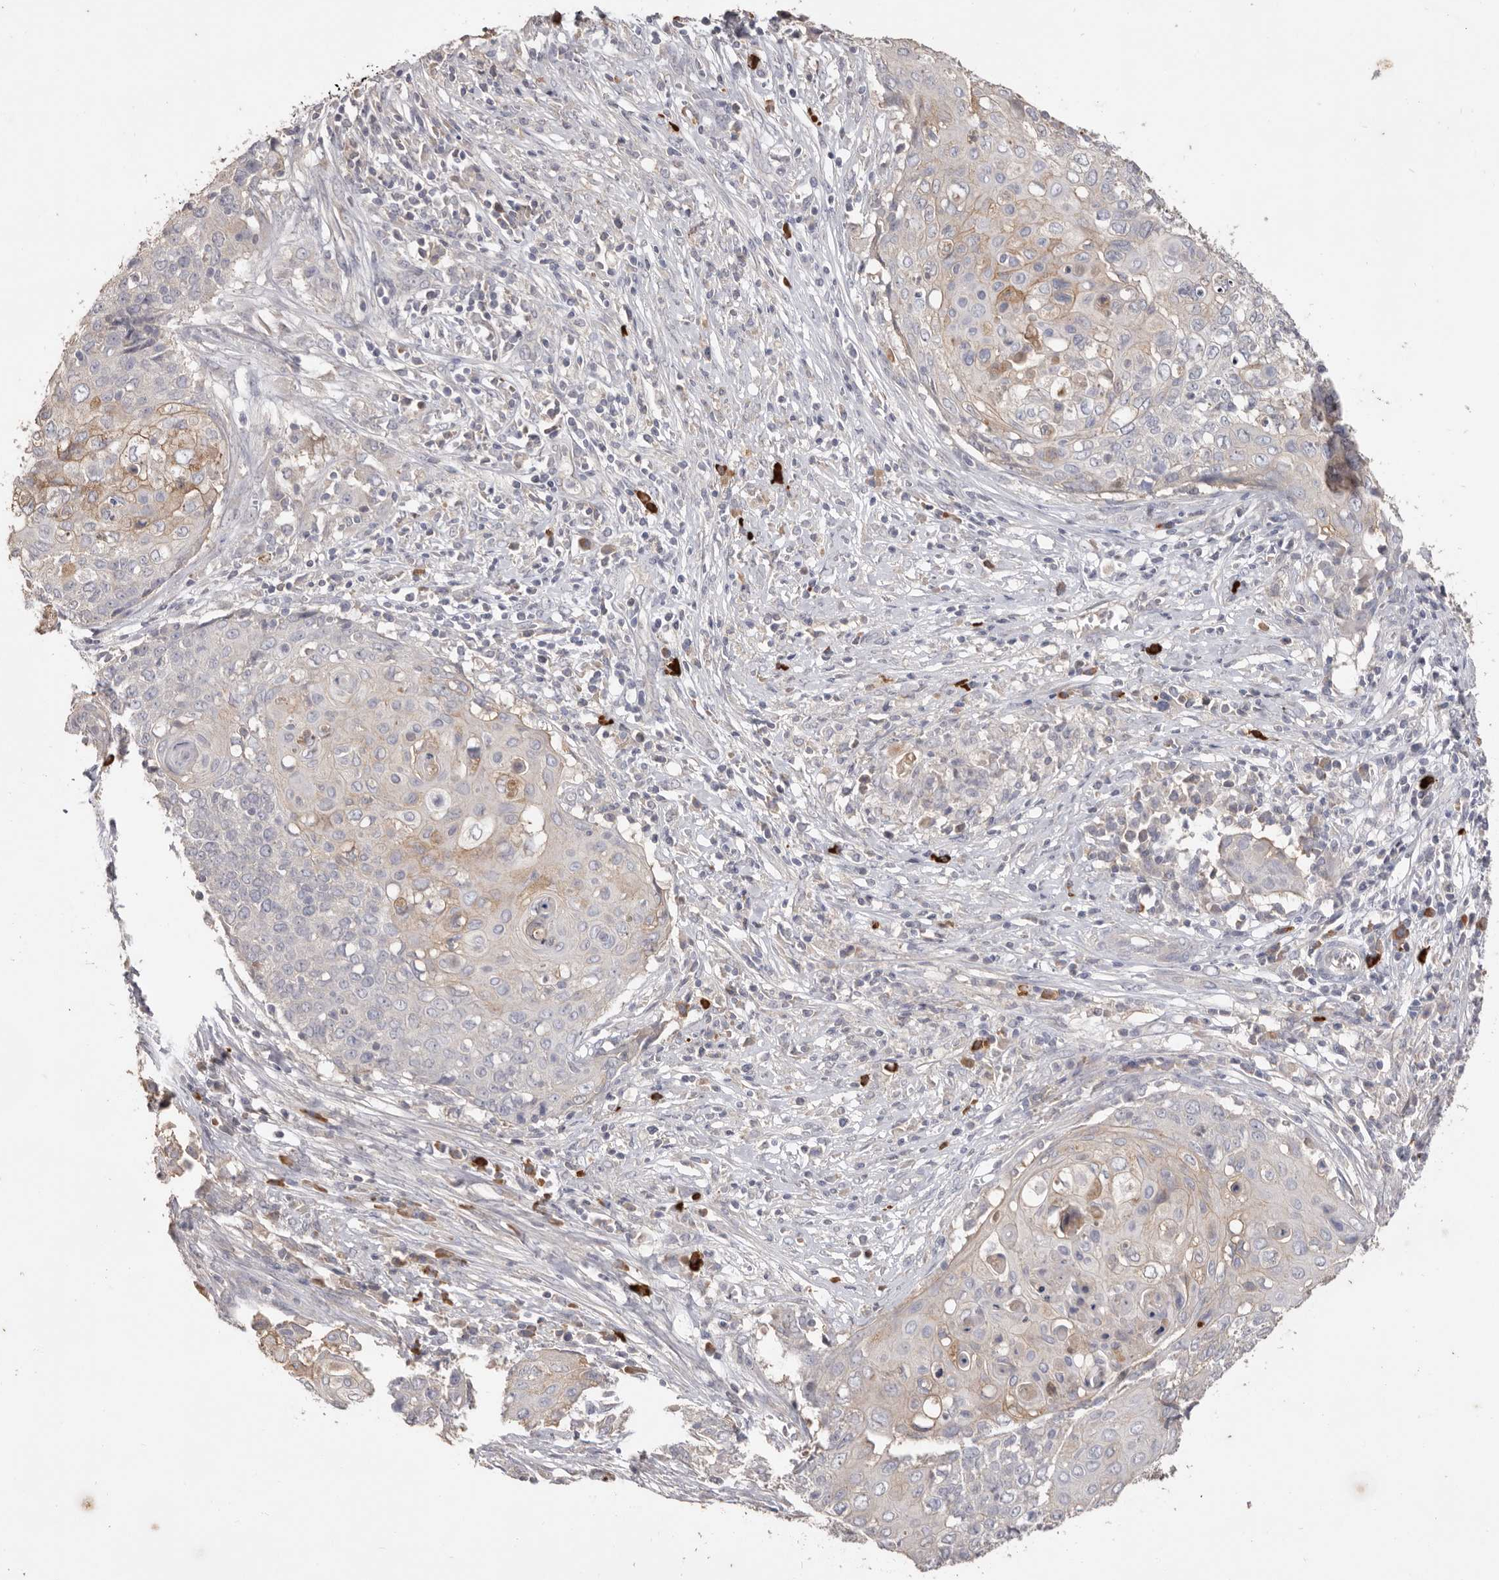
{"staining": {"intensity": "weak", "quantity": "<25%", "location": "cytoplasmic/membranous"}, "tissue": "cervical cancer", "cell_type": "Tumor cells", "image_type": "cancer", "snomed": [{"axis": "morphology", "description": "Squamous cell carcinoma, NOS"}, {"axis": "topography", "description": "Cervix"}], "caption": "Tumor cells show no significant protein expression in cervical cancer (squamous cell carcinoma). The staining was performed using DAB to visualize the protein expression in brown, while the nuclei were stained in blue with hematoxylin (Magnification: 20x).", "gene": "HCAR2", "patient": {"sex": "female", "age": 39}}